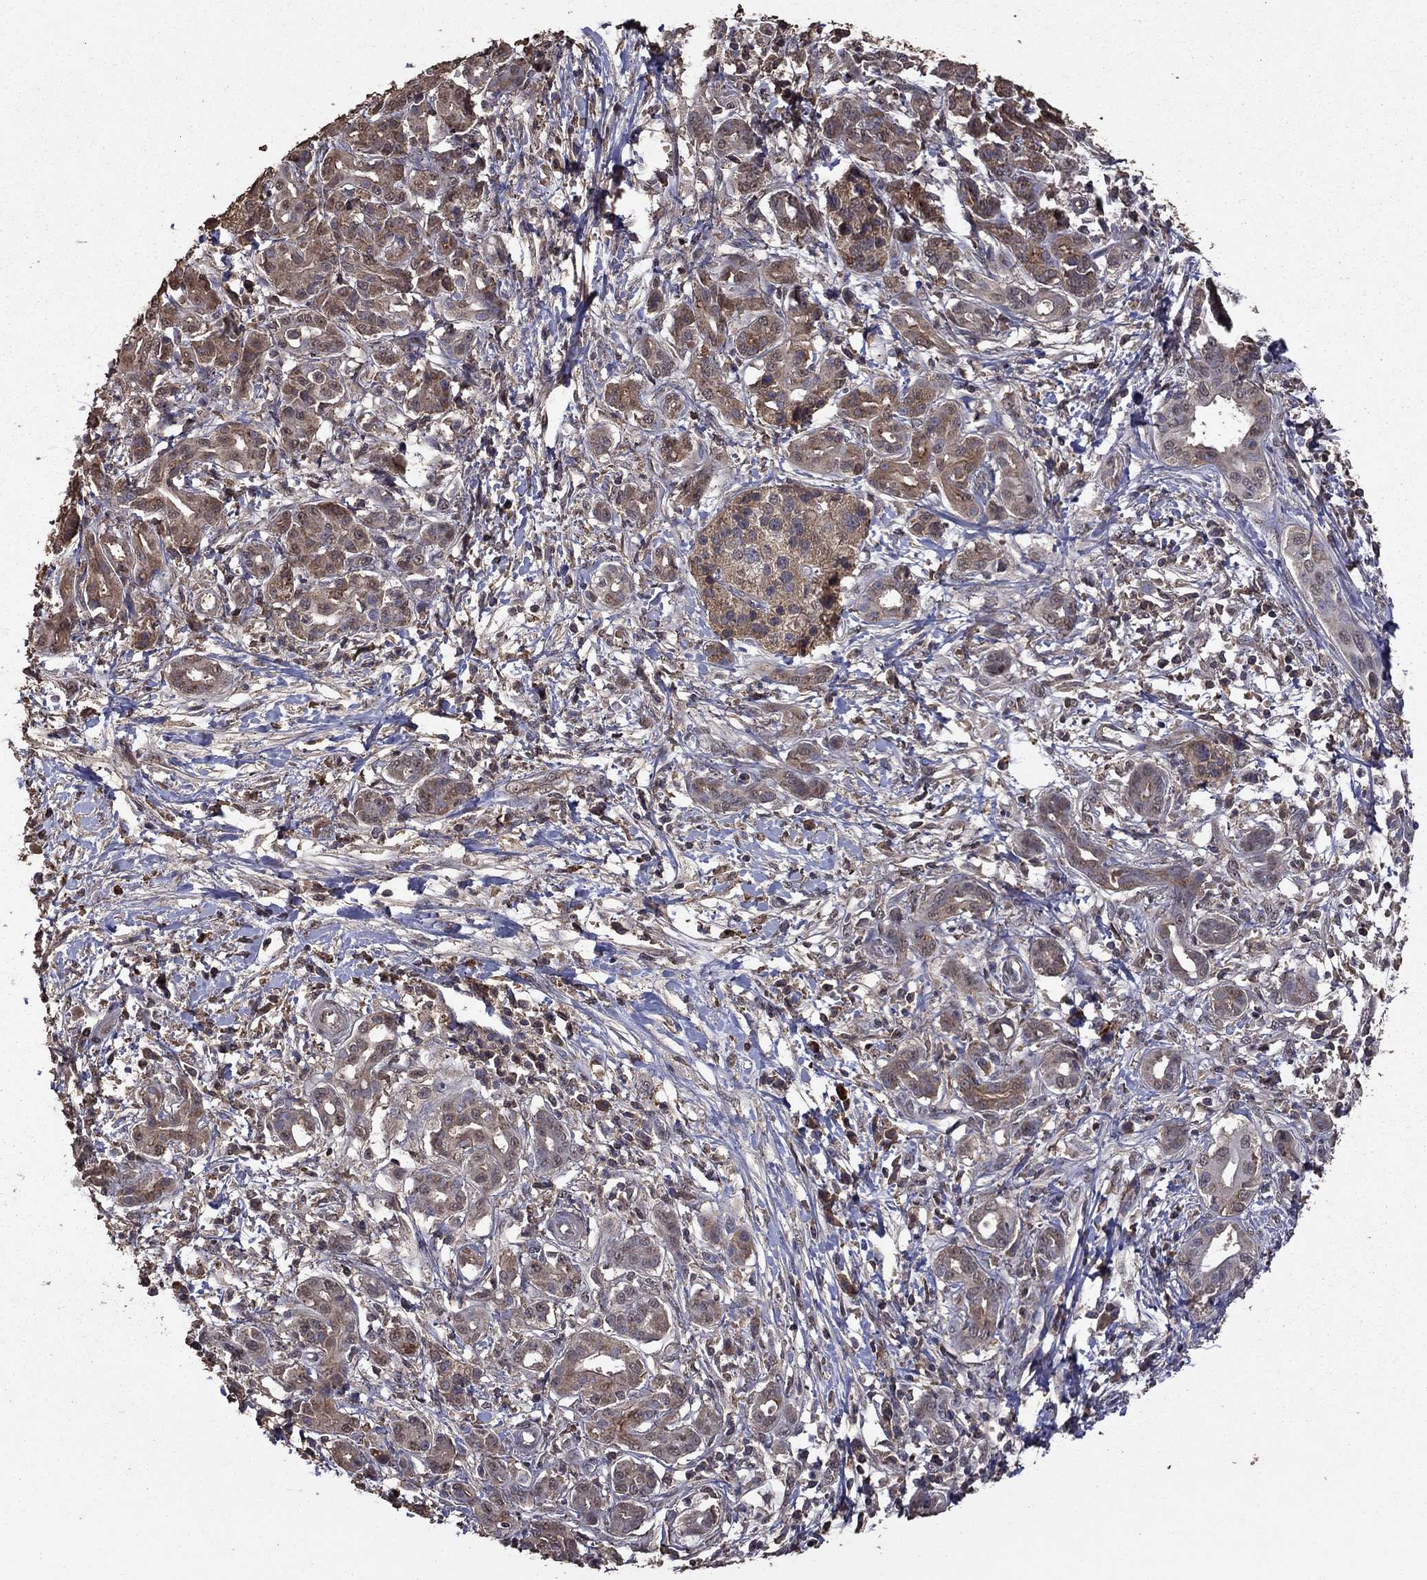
{"staining": {"intensity": "weak", "quantity": ">75%", "location": "cytoplasmic/membranous"}, "tissue": "pancreatic cancer", "cell_type": "Tumor cells", "image_type": "cancer", "snomed": [{"axis": "morphology", "description": "Adenocarcinoma, NOS"}, {"axis": "topography", "description": "Pancreas"}], "caption": "Weak cytoplasmic/membranous protein staining is identified in about >75% of tumor cells in pancreatic cancer.", "gene": "SERPINA5", "patient": {"sex": "male", "age": 72}}